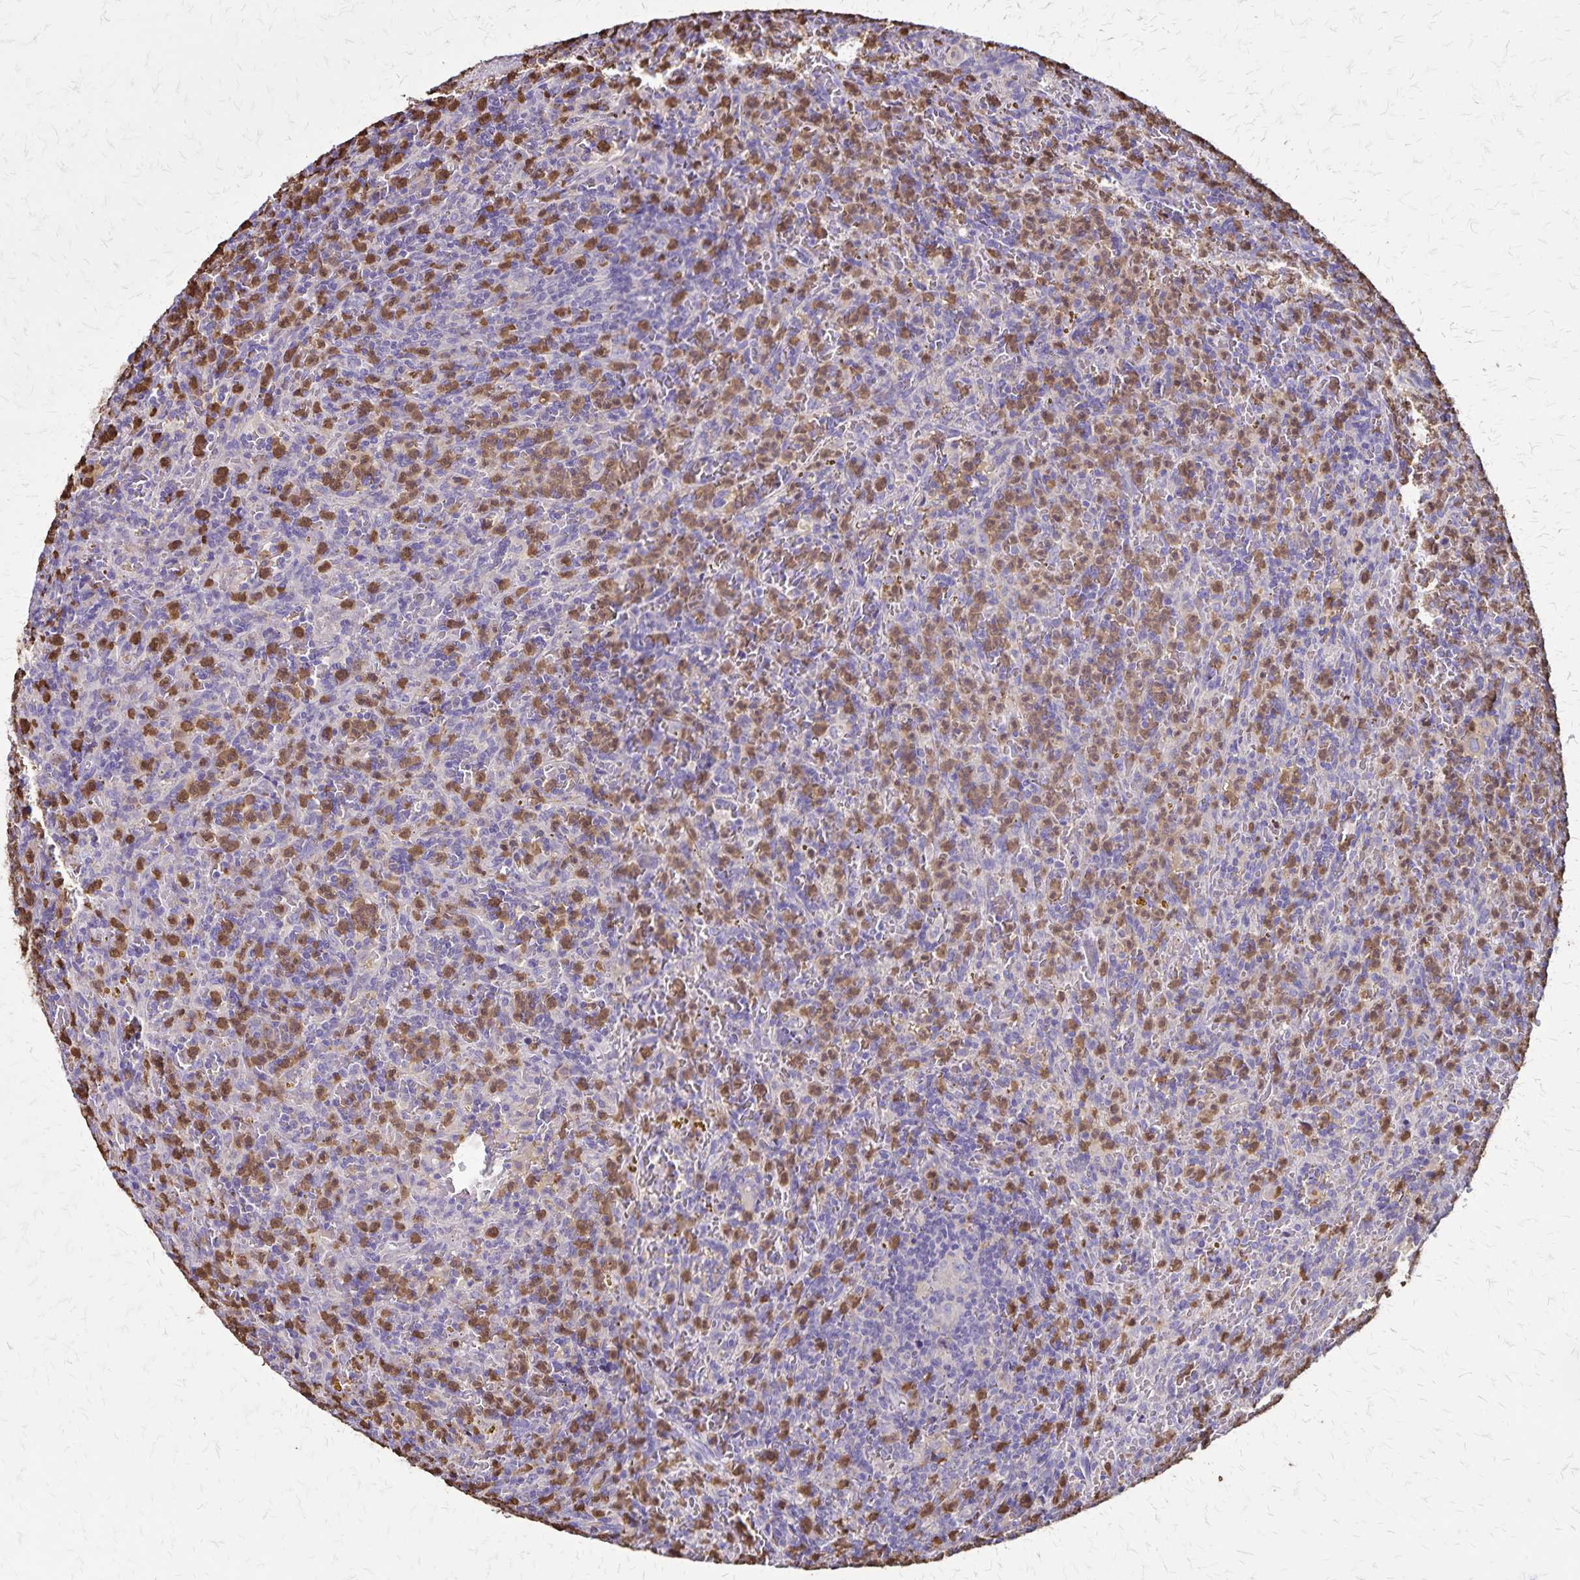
{"staining": {"intensity": "negative", "quantity": "none", "location": "none"}, "tissue": "lymphoma", "cell_type": "Tumor cells", "image_type": "cancer", "snomed": [{"axis": "morphology", "description": "Malignant lymphoma, non-Hodgkin's type, Low grade"}, {"axis": "topography", "description": "Spleen"}], "caption": "Immunohistochemical staining of human malignant lymphoma, non-Hodgkin's type (low-grade) reveals no significant positivity in tumor cells. The staining was performed using DAB to visualize the protein expression in brown, while the nuclei were stained in blue with hematoxylin (Magnification: 20x).", "gene": "ULBP3", "patient": {"sex": "female", "age": 70}}